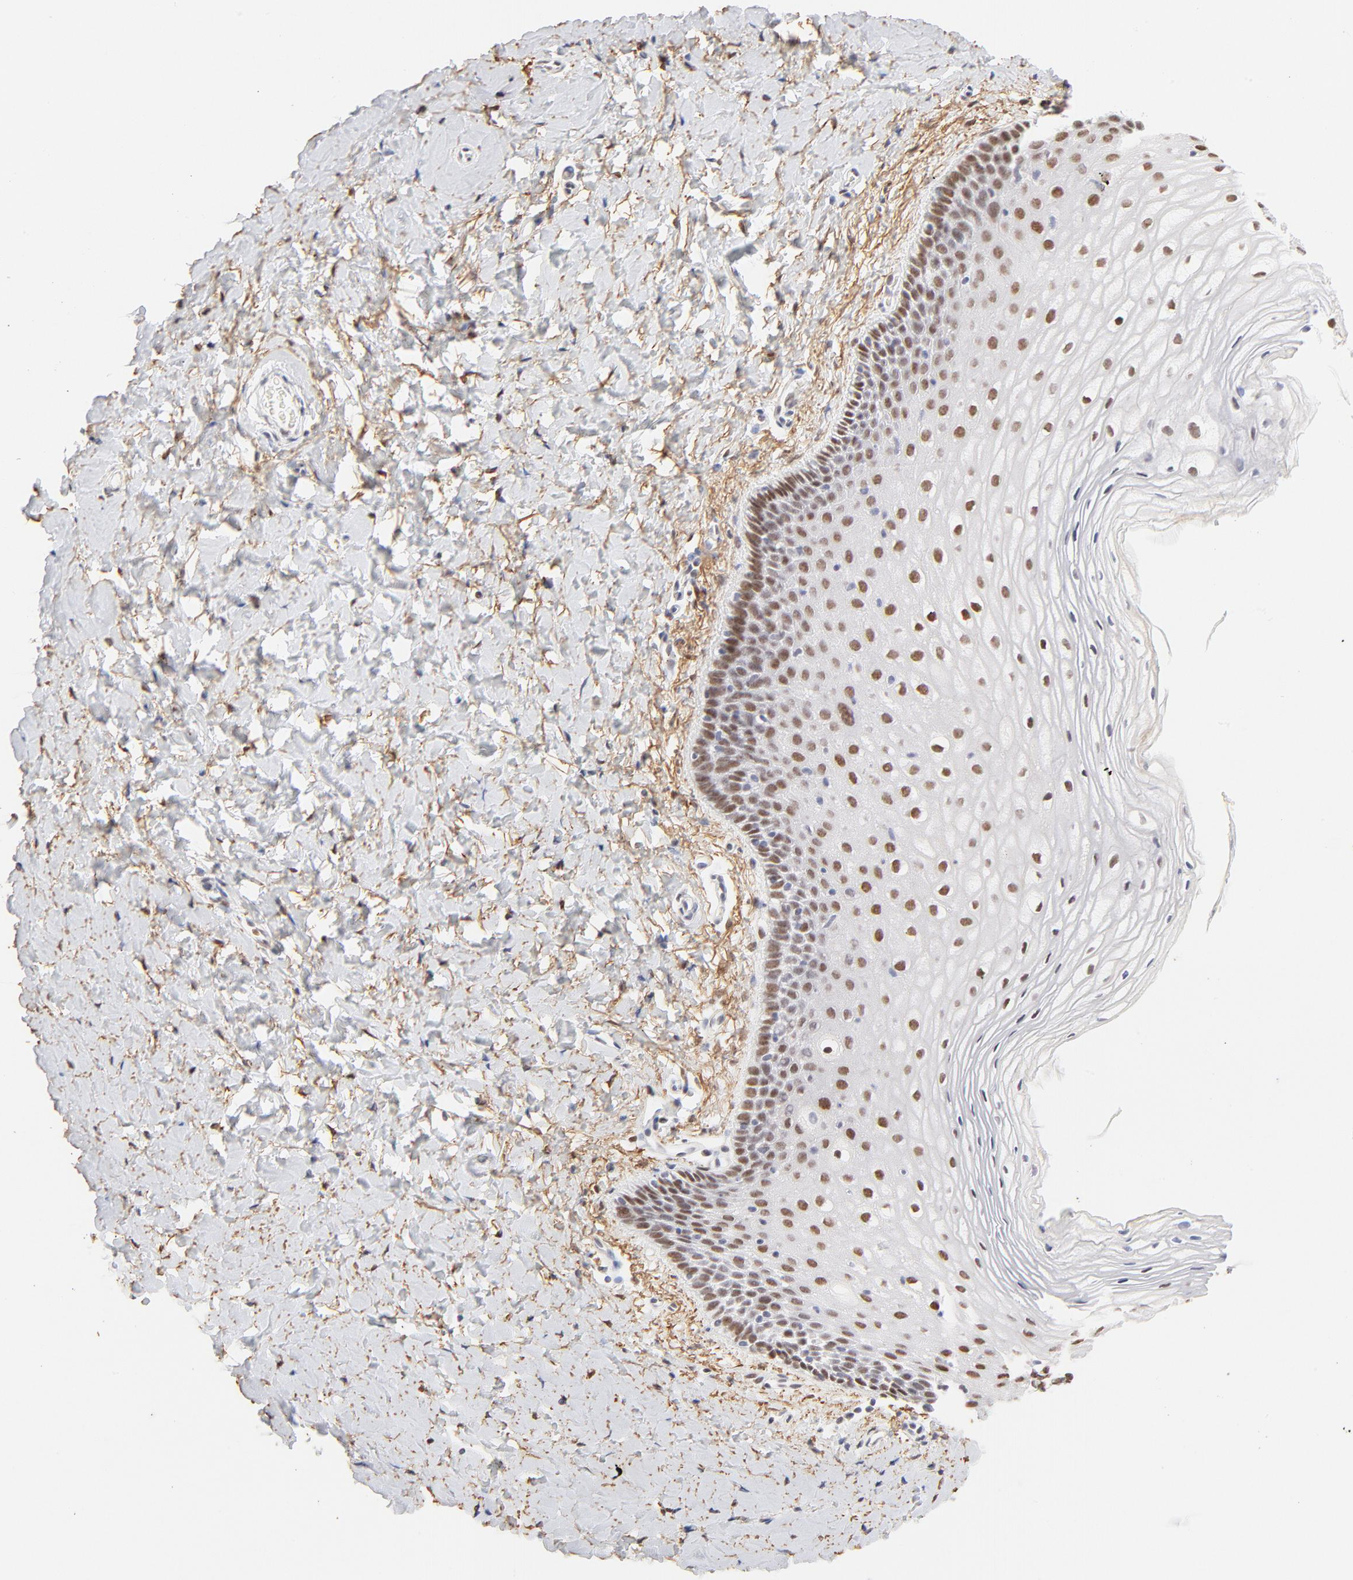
{"staining": {"intensity": "strong", "quantity": ">75%", "location": "nuclear"}, "tissue": "vagina", "cell_type": "Squamous epithelial cells", "image_type": "normal", "snomed": [{"axis": "morphology", "description": "Normal tissue, NOS"}, {"axis": "topography", "description": "Vagina"}], "caption": "Immunohistochemistry (IHC) of unremarkable vagina demonstrates high levels of strong nuclear positivity in about >75% of squamous epithelial cells.", "gene": "PBX1", "patient": {"sex": "female", "age": 55}}